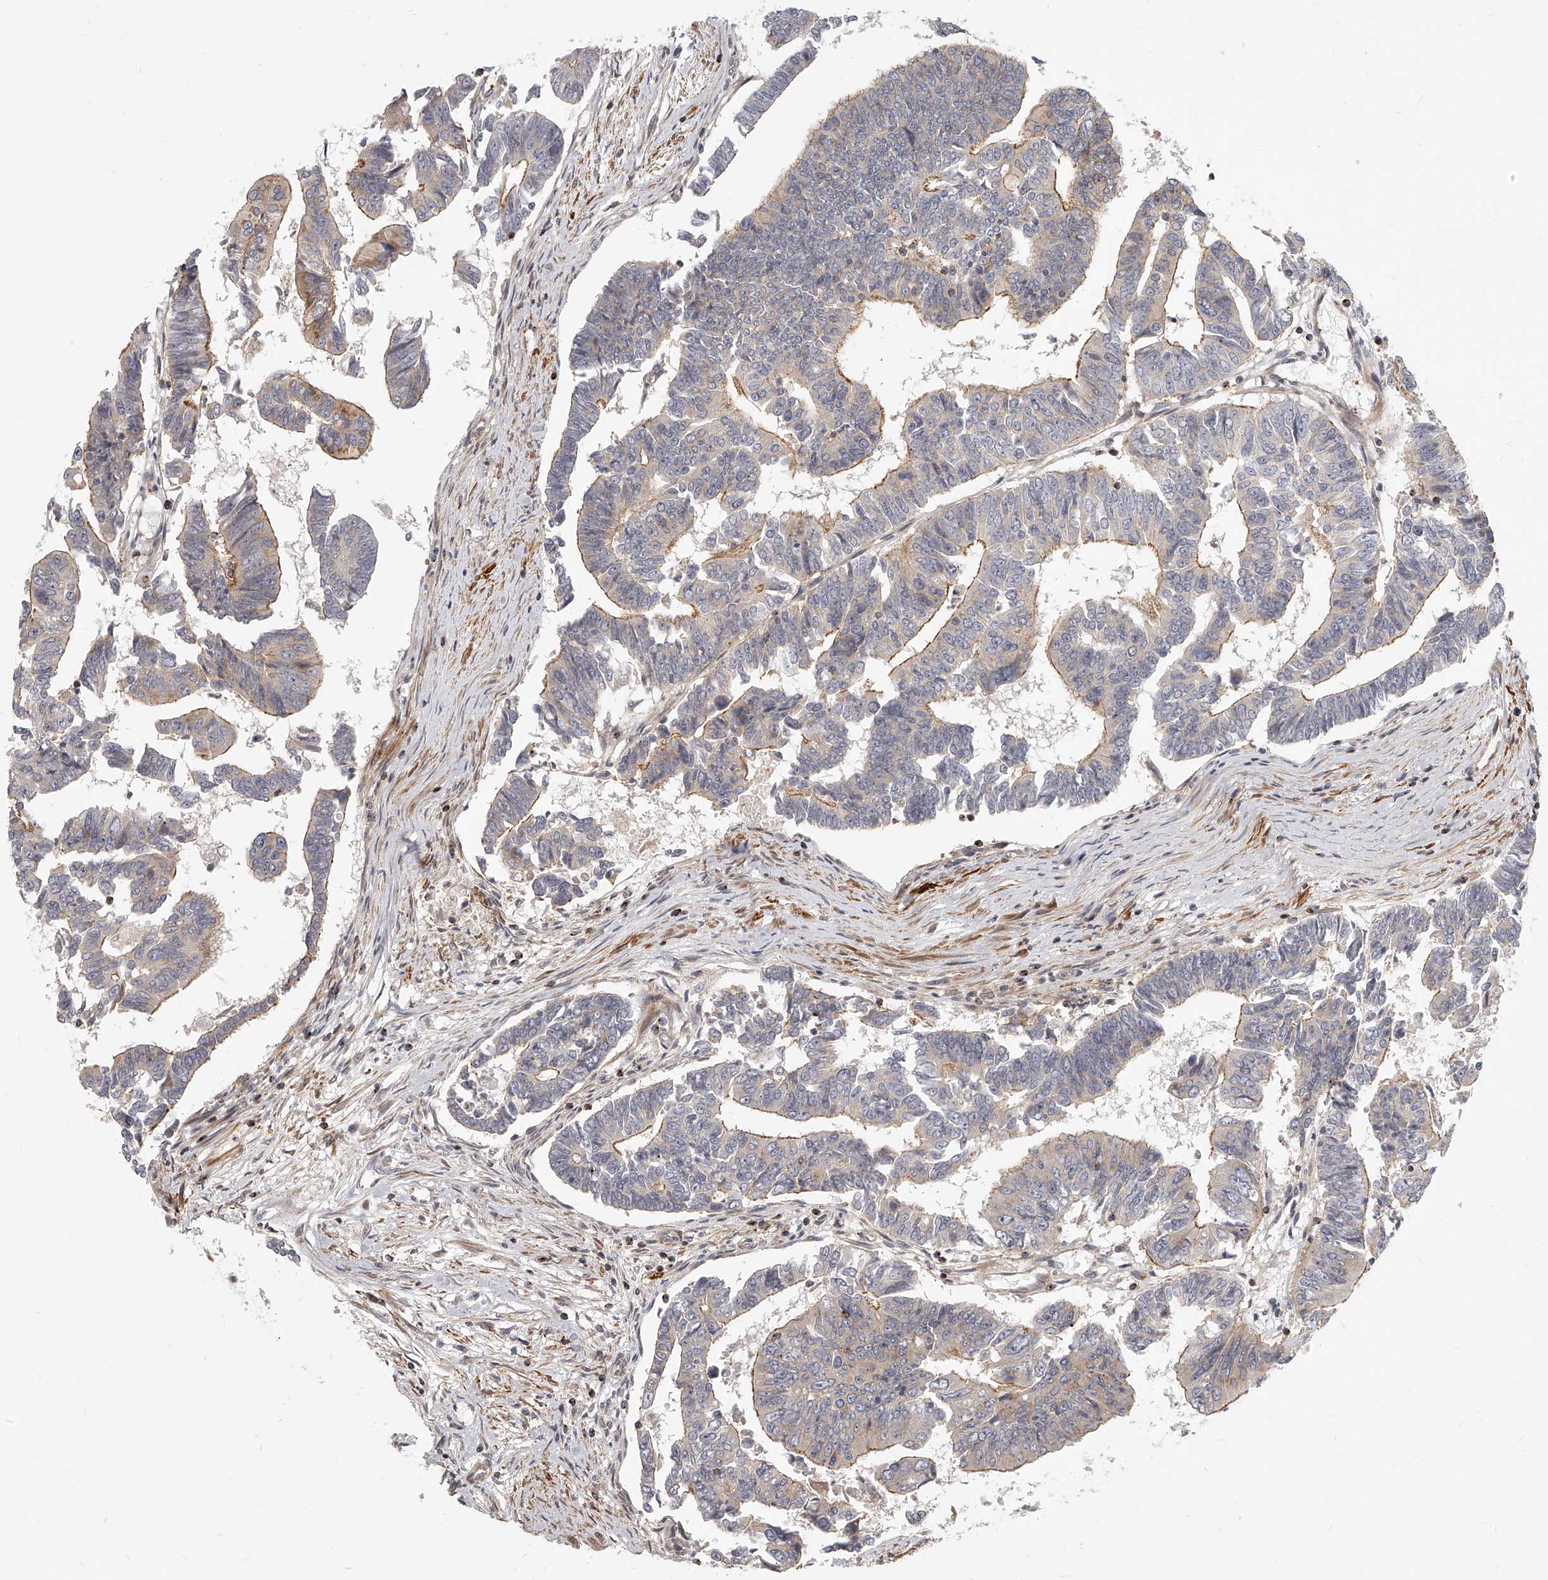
{"staining": {"intensity": "moderate", "quantity": "25%-75%", "location": "cytoplasmic/membranous"}, "tissue": "colorectal cancer", "cell_type": "Tumor cells", "image_type": "cancer", "snomed": [{"axis": "morphology", "description": "Adenocarcinoma, NOS"}, {"axis": "topography", "description": "Rectum"}], "caption": "Immunohistochemical staining of colorectal cancer (adenocarcinoma) reveals medium levels of moderate cytoplasmic/membranous expression in about 25%-75% of tumor cells. The staining was performed using DAB, with brown indicating positive protein expression. Nuclei are stained blue with hematoxylin.", "gene": "SLC37A1", "patient": {"sex": "female", "age": 65}}